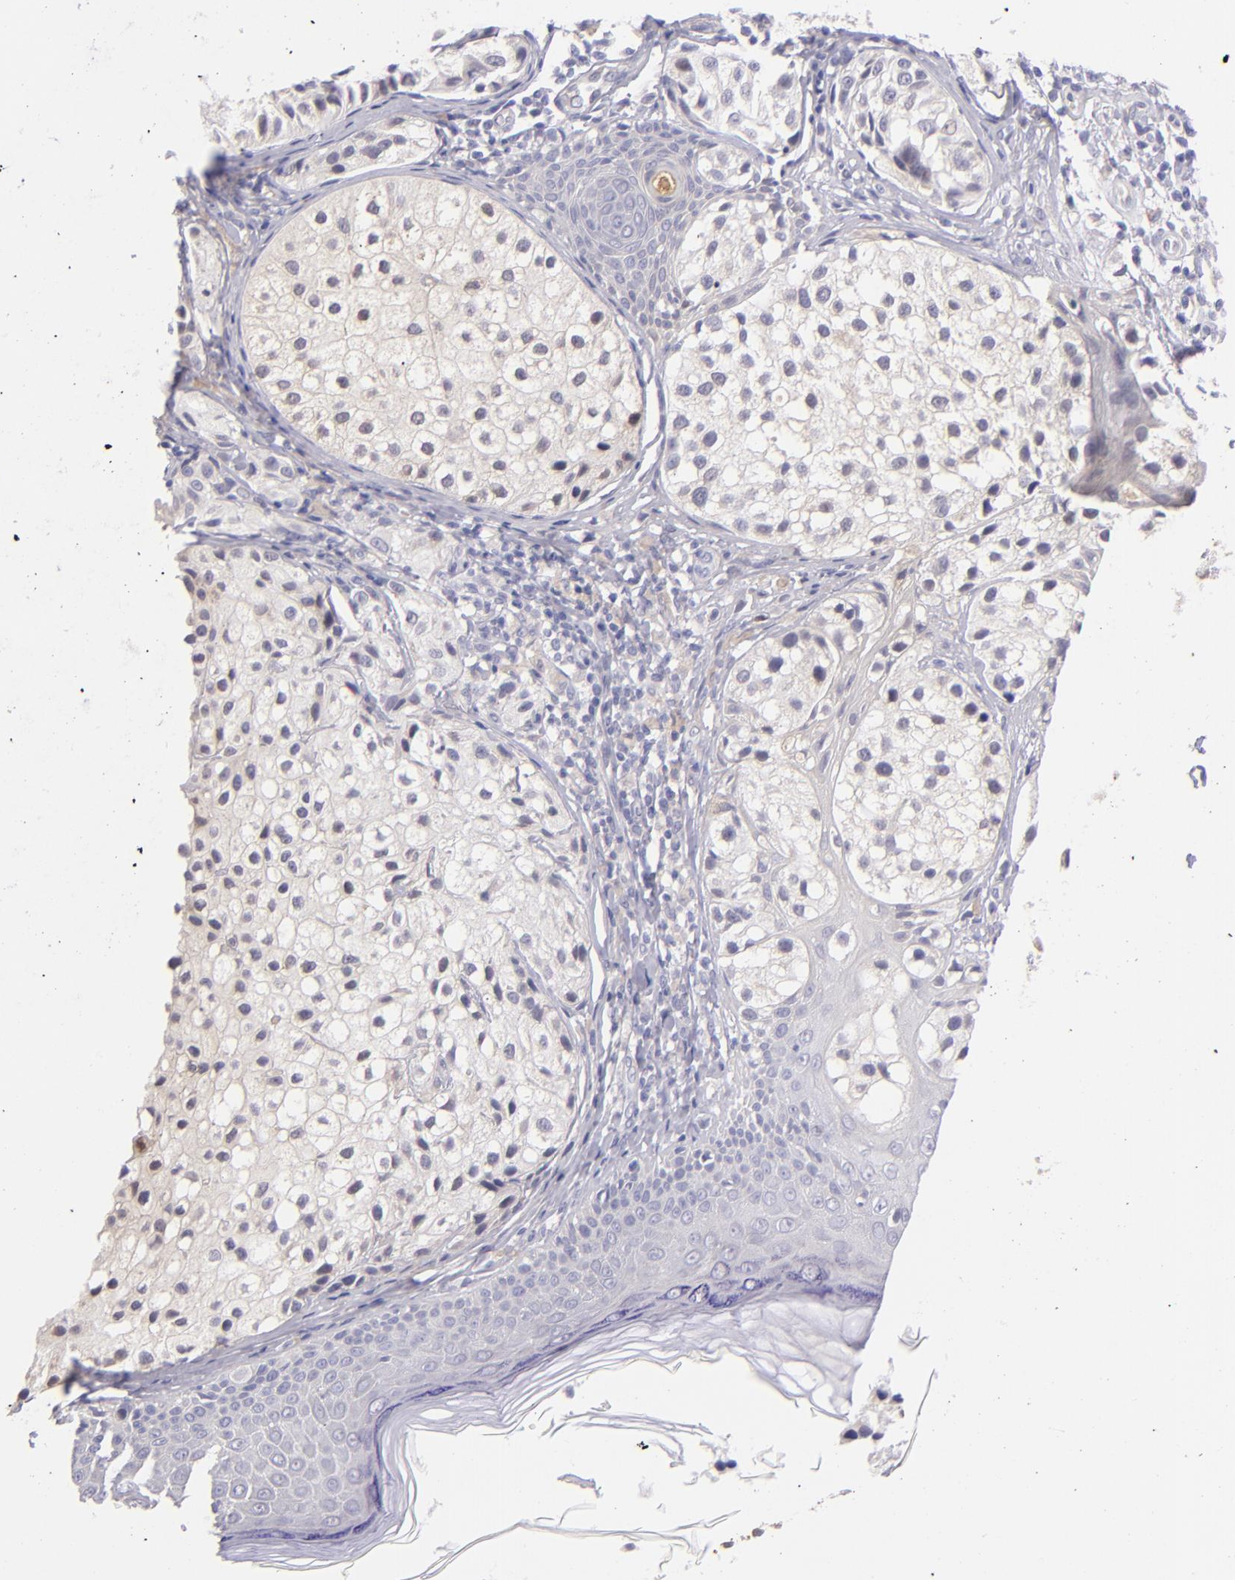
{"staining": {"intensity": "weak", "quantity": ">75%", "location": "cytoplasmic/membranous"}, "tissue": "melanoma", "cell_type": "Tumor cells", "image_type": "cancer", "snomed": [{"axis": "morphology", "description": "Malignant melanoma, NOS"}, {"axis": "topography", "description": "Skin"}], "caption": "A brown stain highlights weak cytoplasmic/membranous positivity of a protein in human malignant melanoma tumor cells.", "gene": "SH2D4A", "patient": {"sex": "male", "age": 23}}